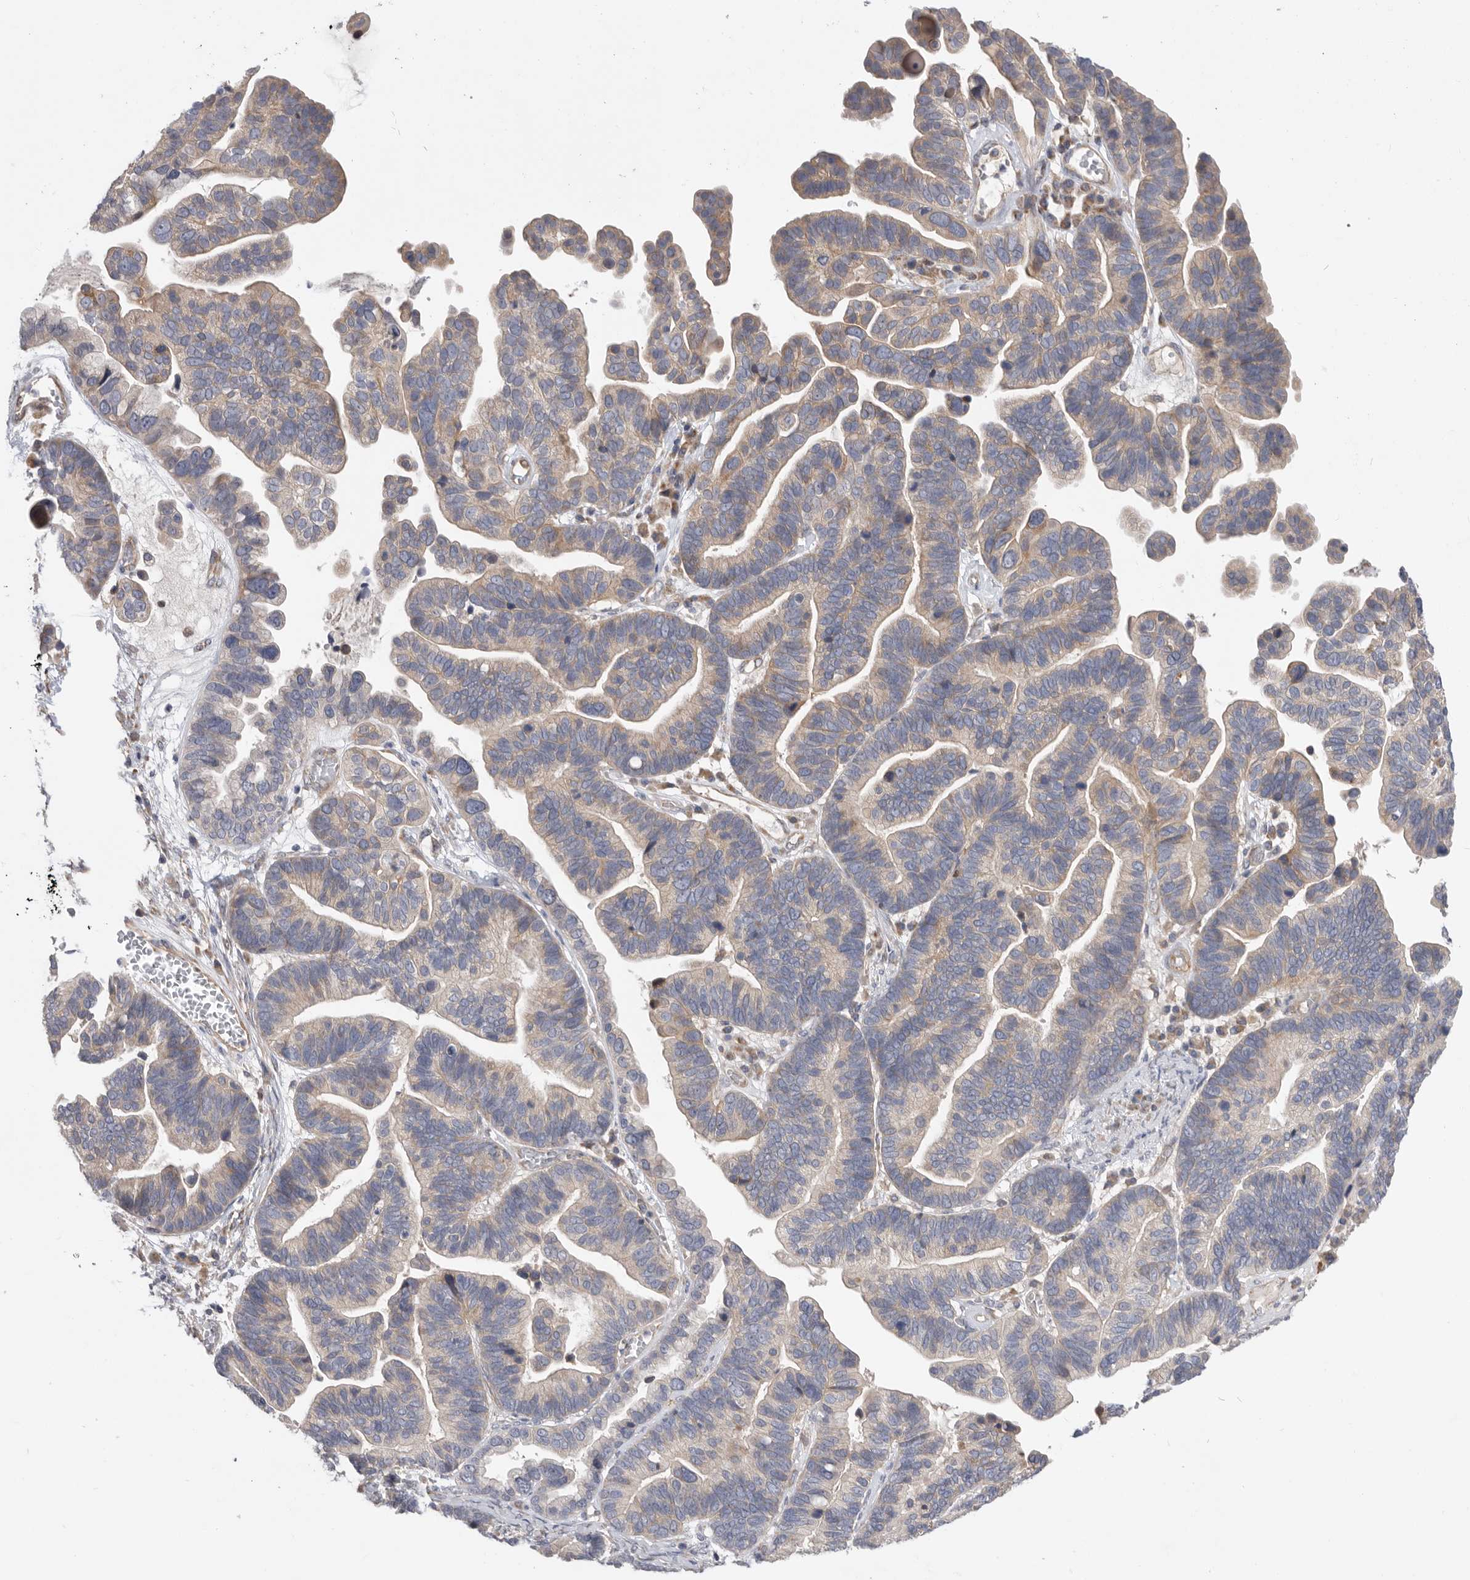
{"staining": {"intensity": "moderate", "quantity": "25%-75%", "location": "cytoplasmic/membranous"}, "tissue": "ovarian cancer", "cell_type": "Tumor cells", "image_type": "cancer", "snomed": [{"axis": "morphology", "description": "Cystadenocarcinoma, serous, NOS"}, {"axis": "topography", "description": "Ovary"}], "caption": "There is medium levels of moderate cytoplasmic/membranous staining in tumor cells of ovarian cancer (serous cystadenocarcinoma), as demonstrated by immunohistochemical staining (brown color).", "gene": "MTFR1L", "patient": {"sex": "female", "age": 56}}